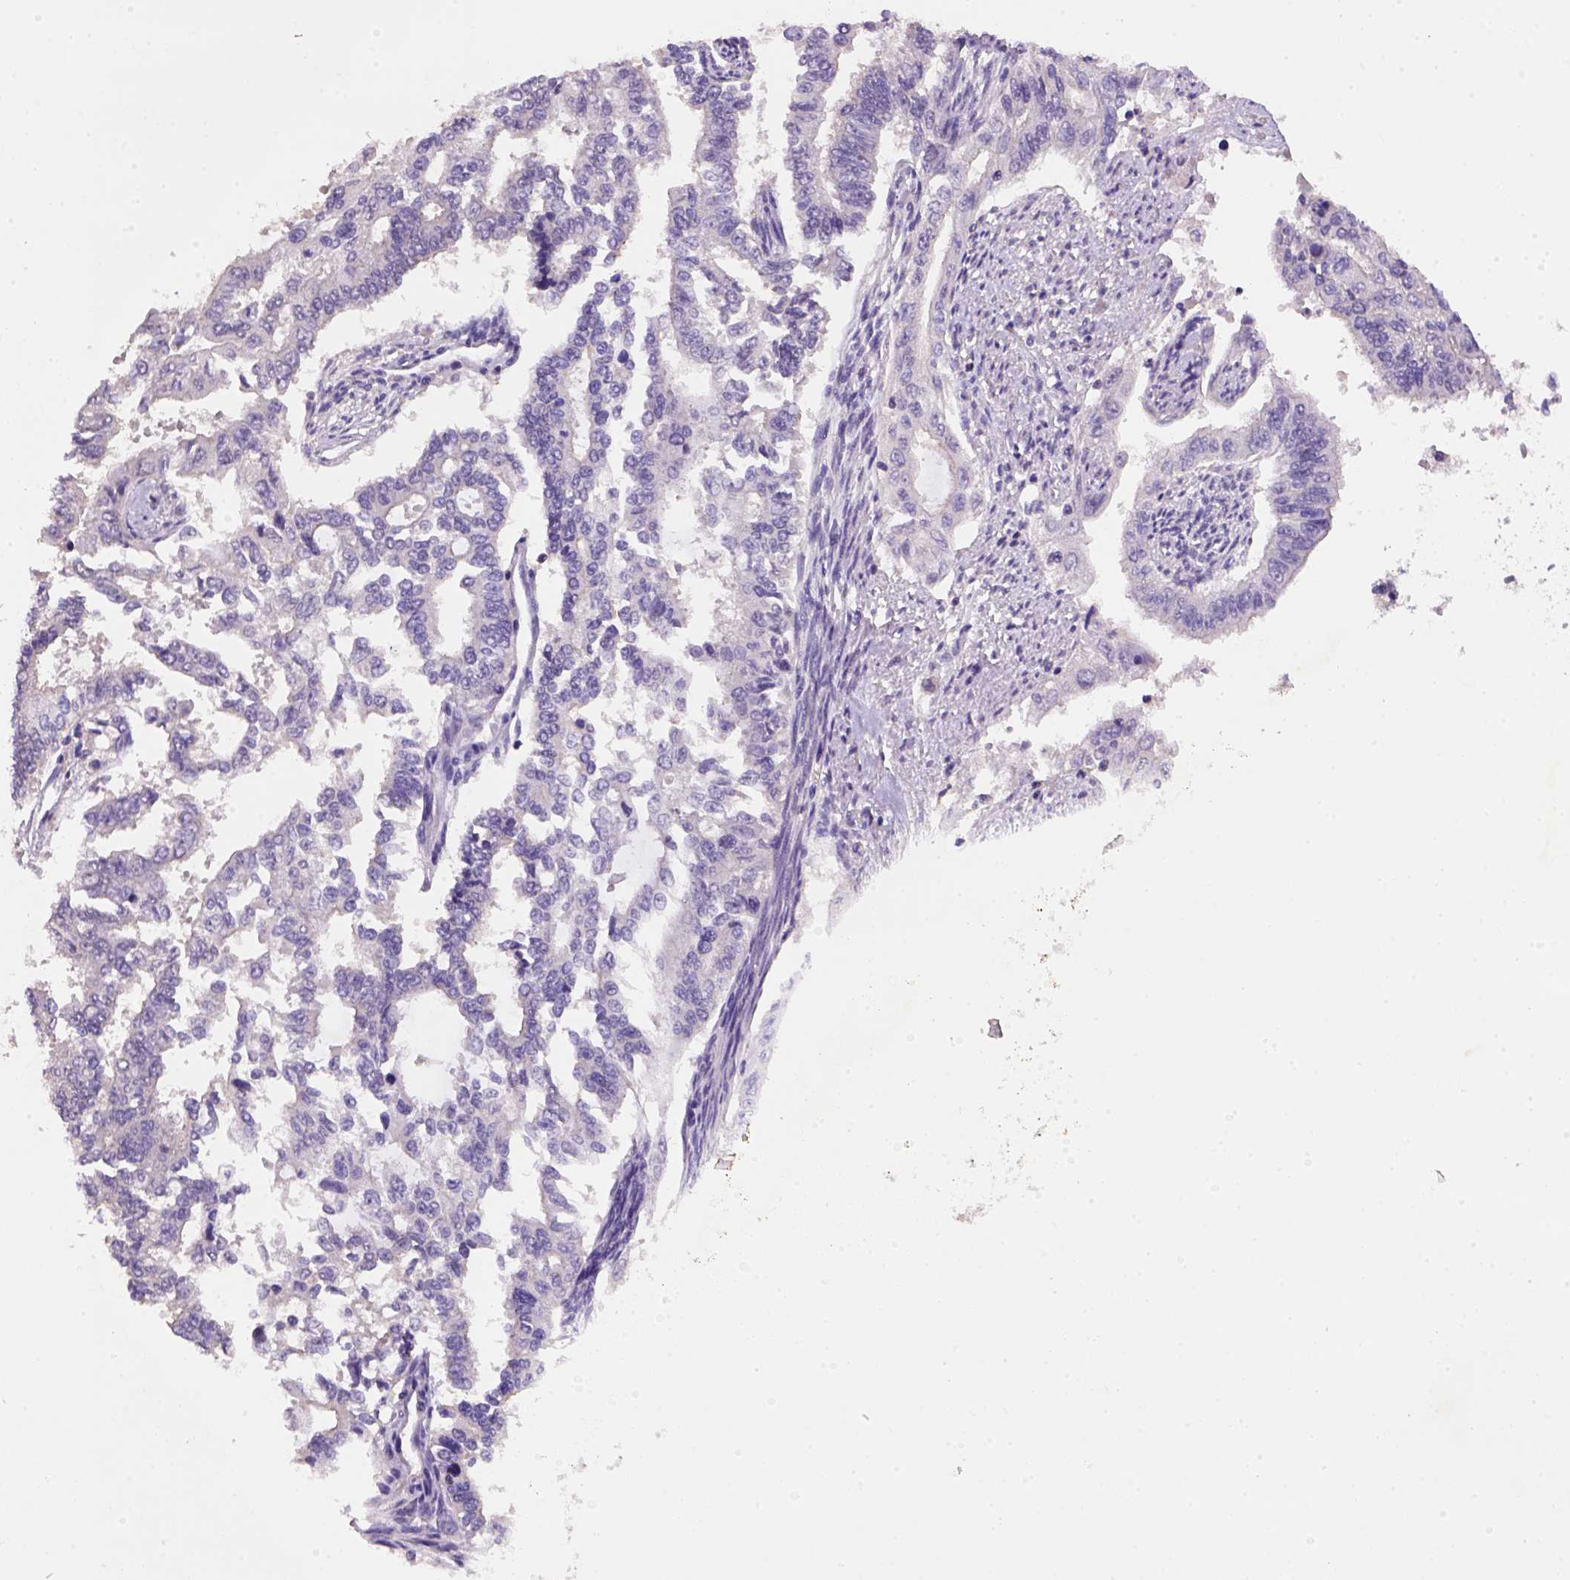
{"staining": {"intensity": "weak", "quantity": "25%-75%", "location": "cytoplasmic/membranous"}, "tissue": "endometrial cancer", "cell_type": "Tumor cells", "image_type": "cancer", "snomed": [{"axis": "morphology", "description": "Adenocarcinoma, NOS"}, {"axis": "topography", "description": "Uterus"}], "caption": "There is low levels of weak cytoplasmic/membranous positivity in tumor cells of endometrial cancer (adenocarcinoma), as demonstrated by immunohistochemical staining (brown color).", "gene": "SCML4", "patient": {"sex": "female", "age": 59}}